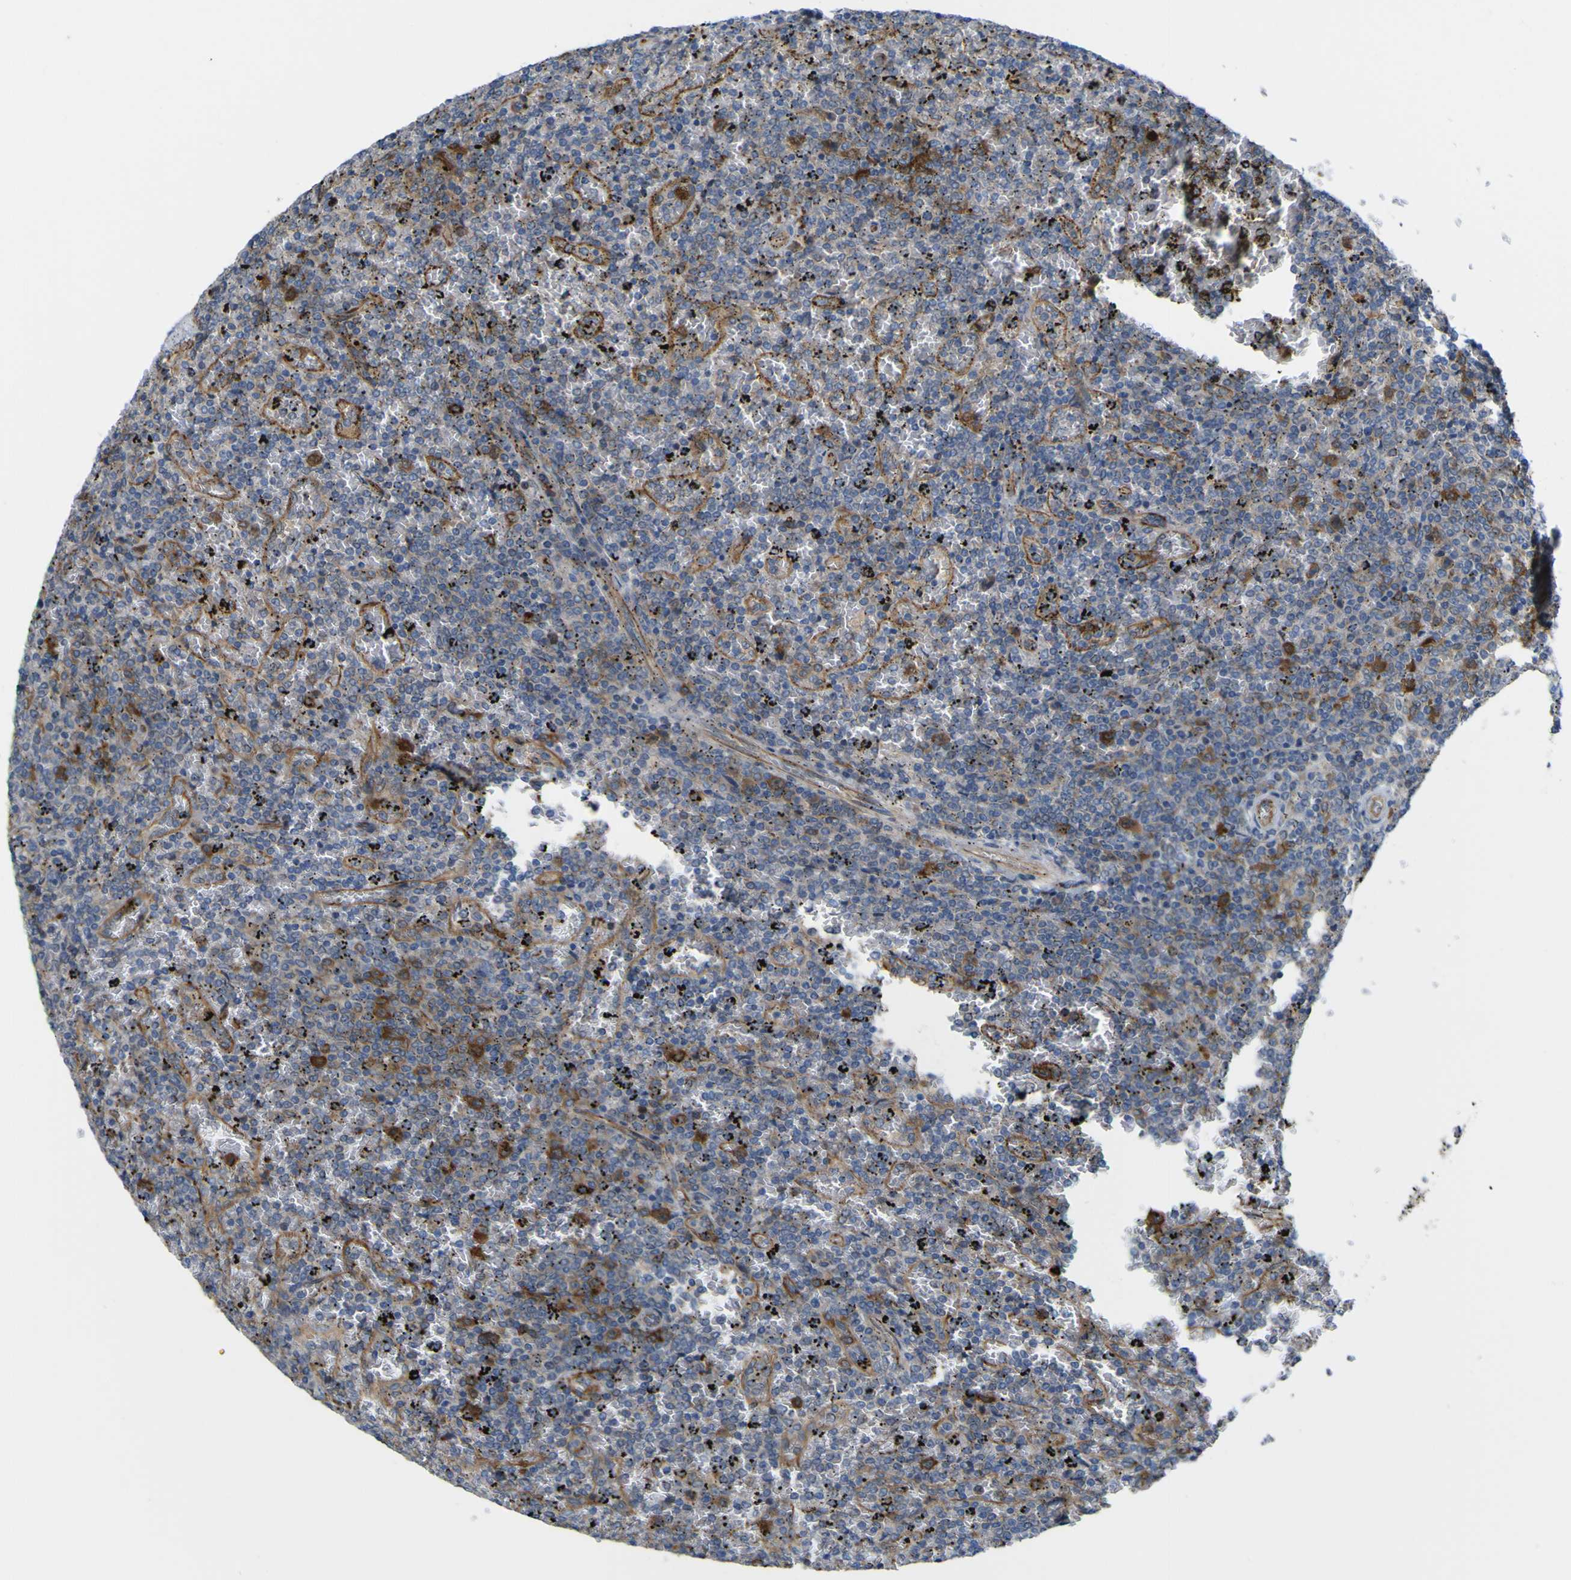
{"staining": {"intensity": "moderate", "quantity": "<25%", "location": "cytoplasmic/membranous"}, "tissue": "lymphoma", "cell_type": "Tumor cells", "image_type": "cancer", "snomed": [{"axis": "morphology", "description": "Malignant lymphoma, non-Hodgkin's type, Low grade"}, {"axis": "topography", "description": "Spleen"}], "caption": "Lymphoma stained for a protein (brown) demonstrates moderate cytoplasmic/membranous positive positivity in about <25% of tumor cells.", "gene": "JPH1", "patient": {"sex": "female", "age": 77}}